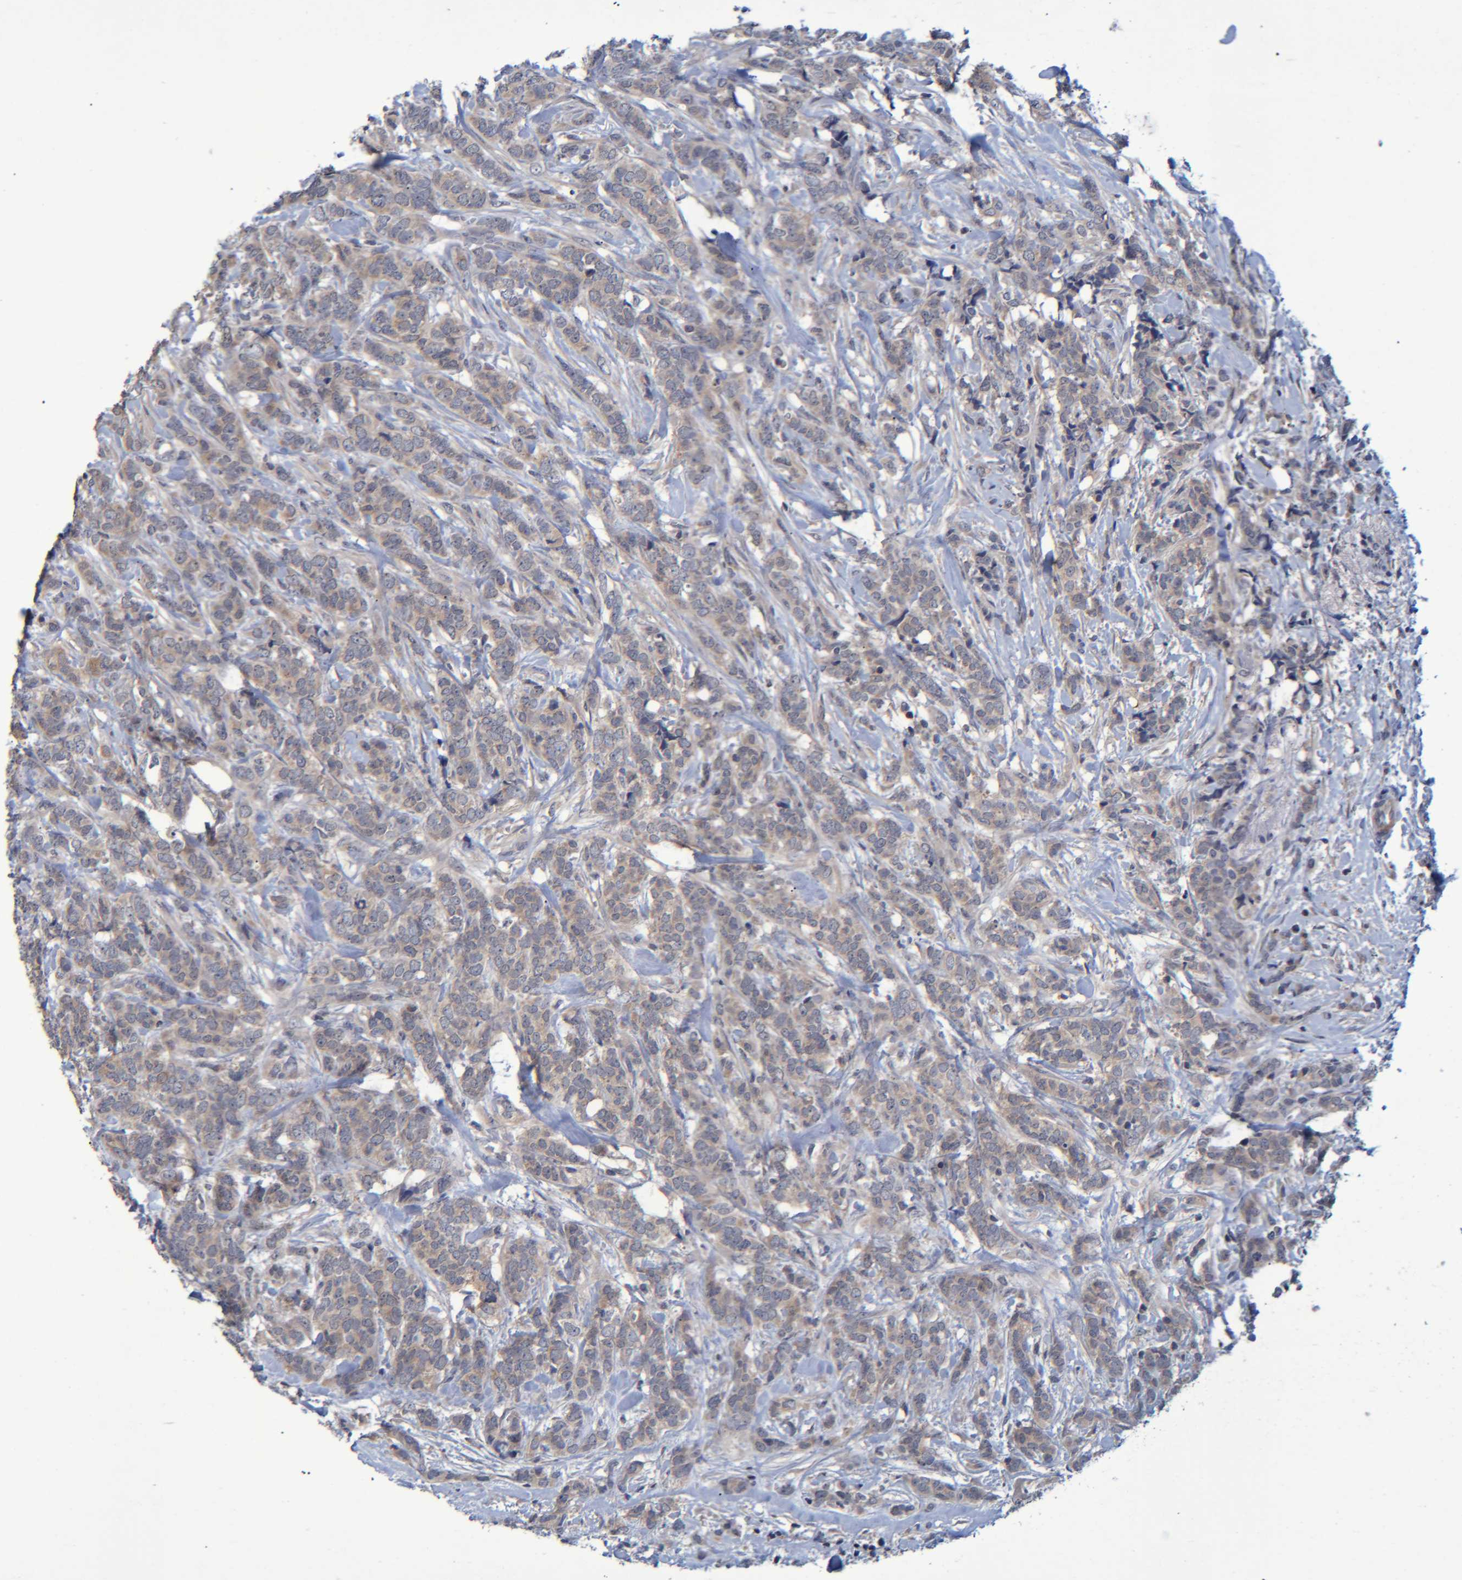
{"staining": {"intensity": "weak", "quantity": ">75%", "location": "cytoplasmic/membranous"}, "tissue": "breast cancer", "cell_type": "Tumor cells", "image_type": "cancer", "snomed": [{"axis": "morphology", "description": "Lobular carcinoma"}, {"axis": "topography", "description": "Skin"}, {"axis": "topography", "description": "Breast"}], "caption": "This photomicrograph displays lobular carcinoma (breast) stained with immunohistochemistry (IHC) to label a protein in brown. The cytoplasmic/membranous of tumor cells show weak positivity for the protein. Nuclei are counter-stained blue.", "gene": "PCYT2", "patient": {"sex": "female", "age": 46}}